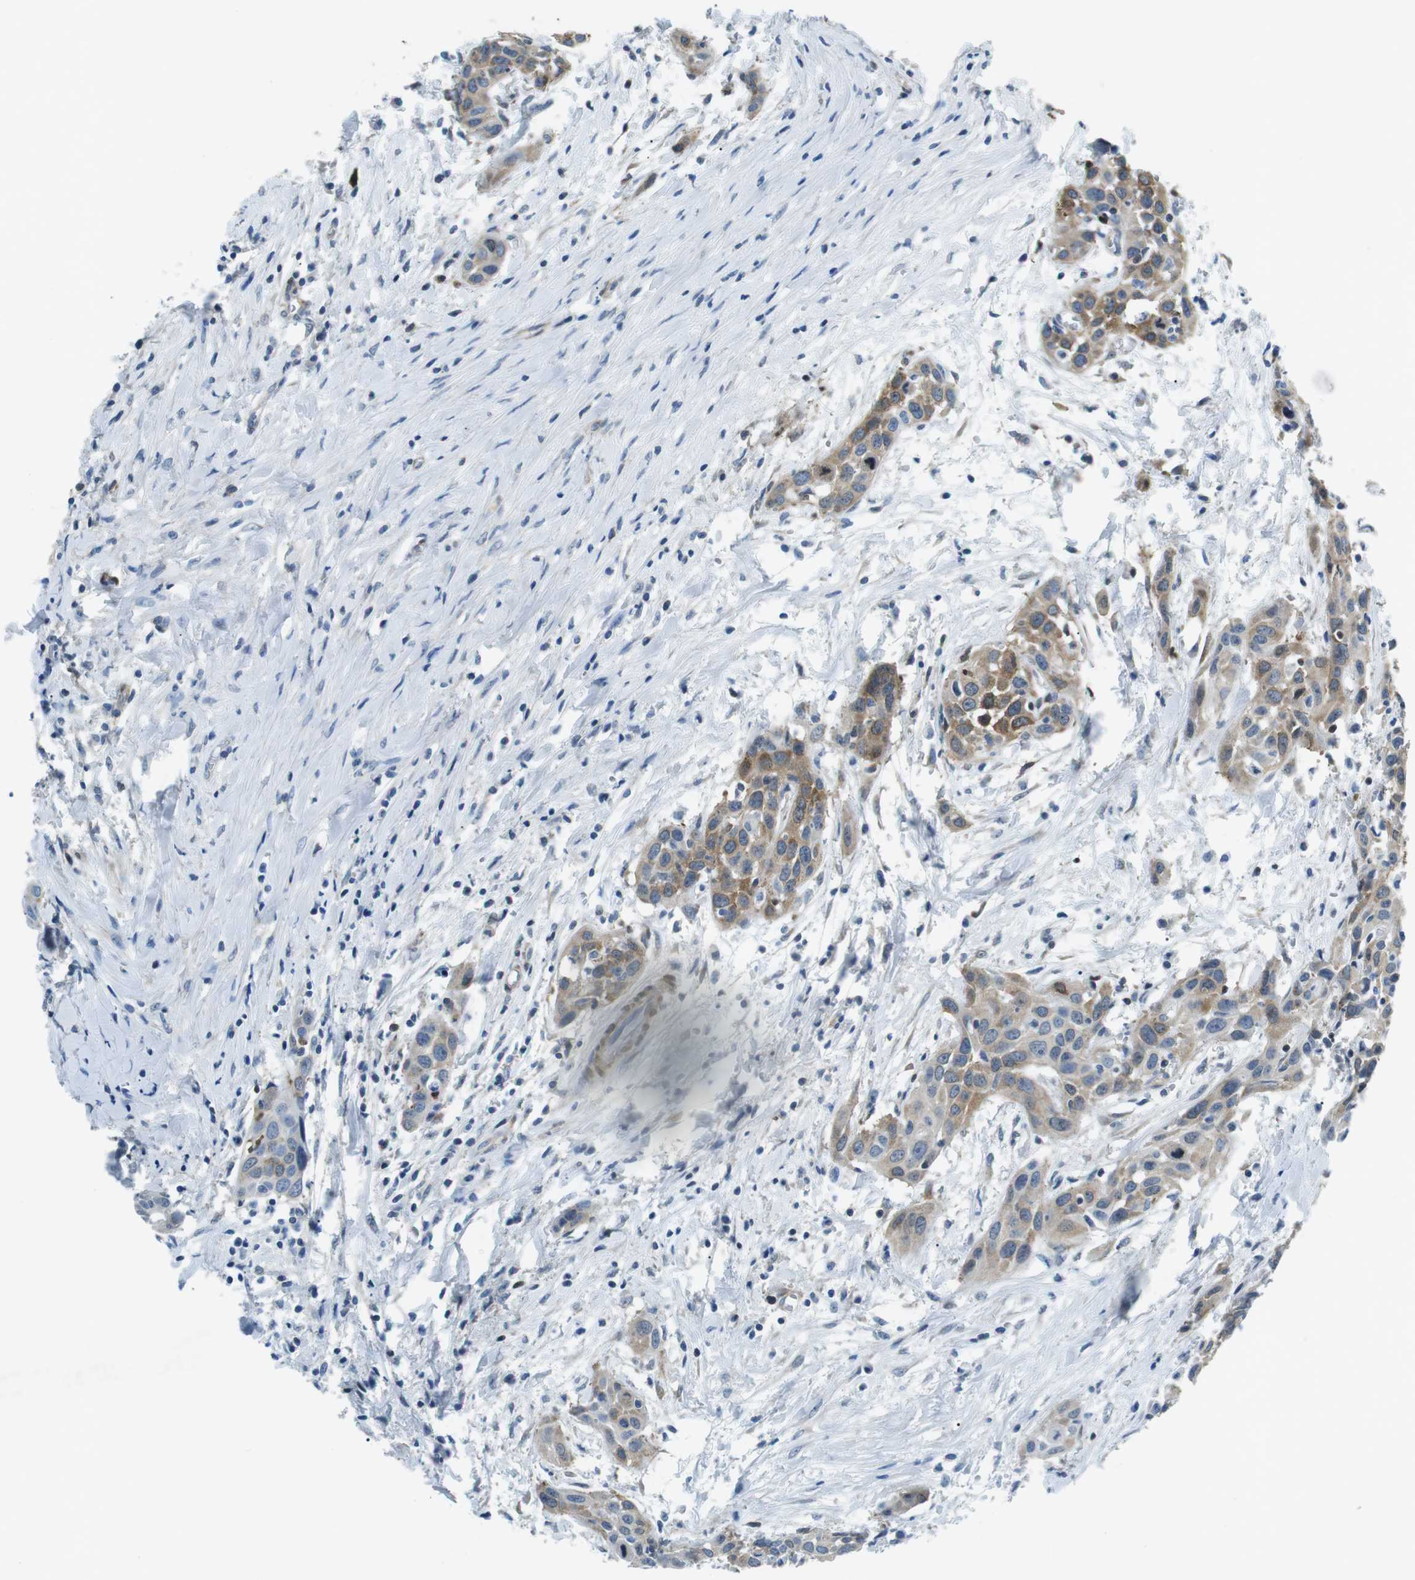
{"staining": {"intensity": "moderate", "quantity": "25%-75%", "location": "cytoplasmic/membranous"}, "tissue": "head and neck cancer", "cell_type": "Tumor cells", "image_type": "cancer", "snomed": [{"axis": "morphology", "description": "Squamous cell carcinoma, NOS"}, {"axis": "topography", "description": "Oral tissue"}, {"axis": "topography", "description": "Head-Neck"}], "caption": "Immunohistochemical staining of head and neck cancer (squamous cell carcinoma) displays medium levels of moderate cytoplasmic/membranous staining in about 25%-75% of tumor cells.", "gene": "PHLDA1", "patient": {"sex": "female", "age": 50}}